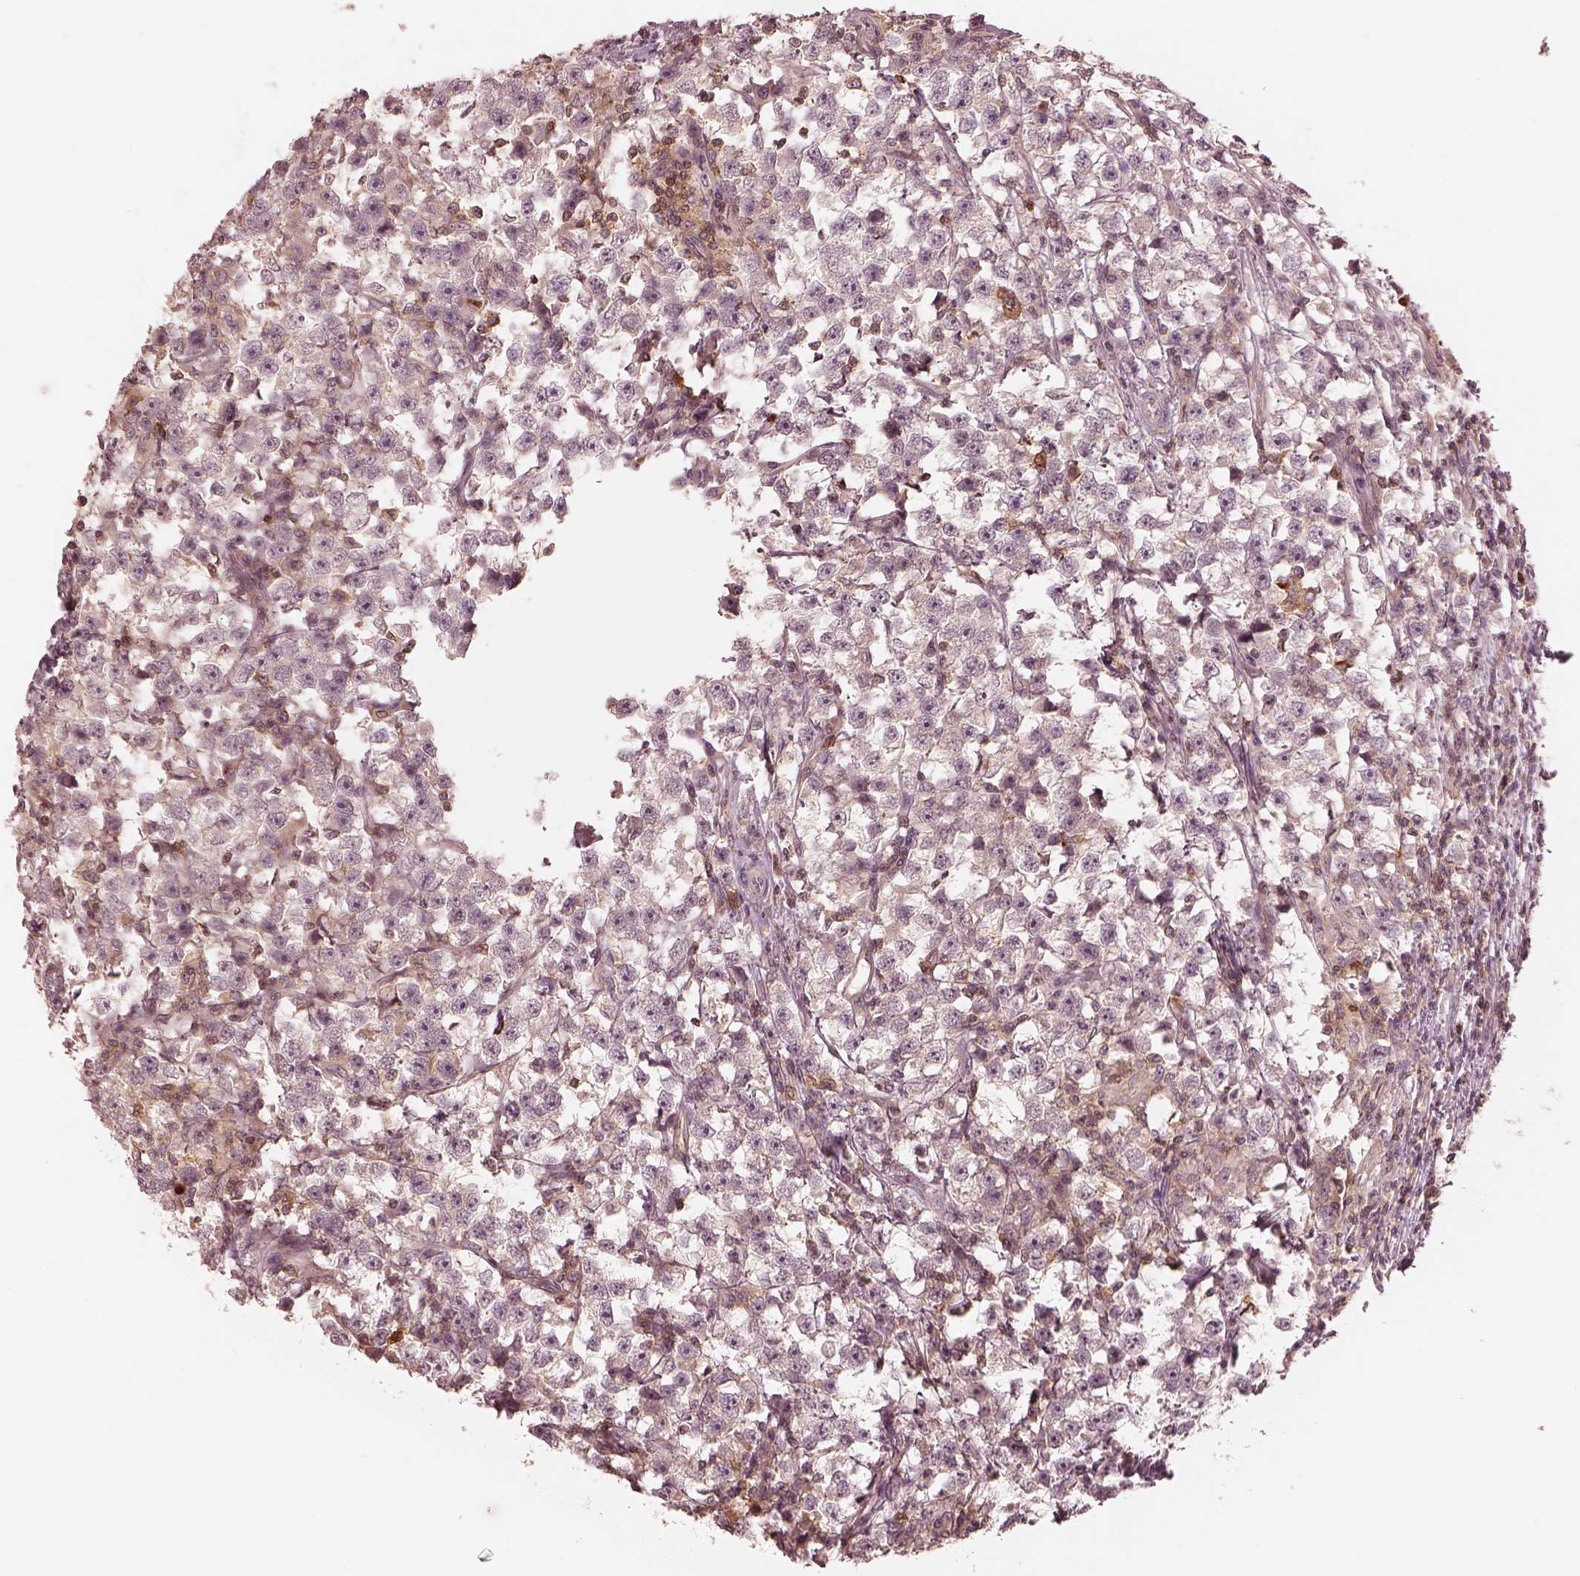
{"staining": {"intensity": "negative", "quantity": "none", "location": "none"}, "tissue": "testis cancer", "cell_type": "Tumor cells", "image_type": "cancer", "snomed": [{"axis": "morphology", "description": "Seminoma, NOS"}, {"axis": "topography", "description": "Testis"}], "caption": "The IHC image has no significant expression in tumor cells of testis cancer (seminoma) tissue.", "gene": "FAM107B", "patient": {"sex": "male", "age": 33}}